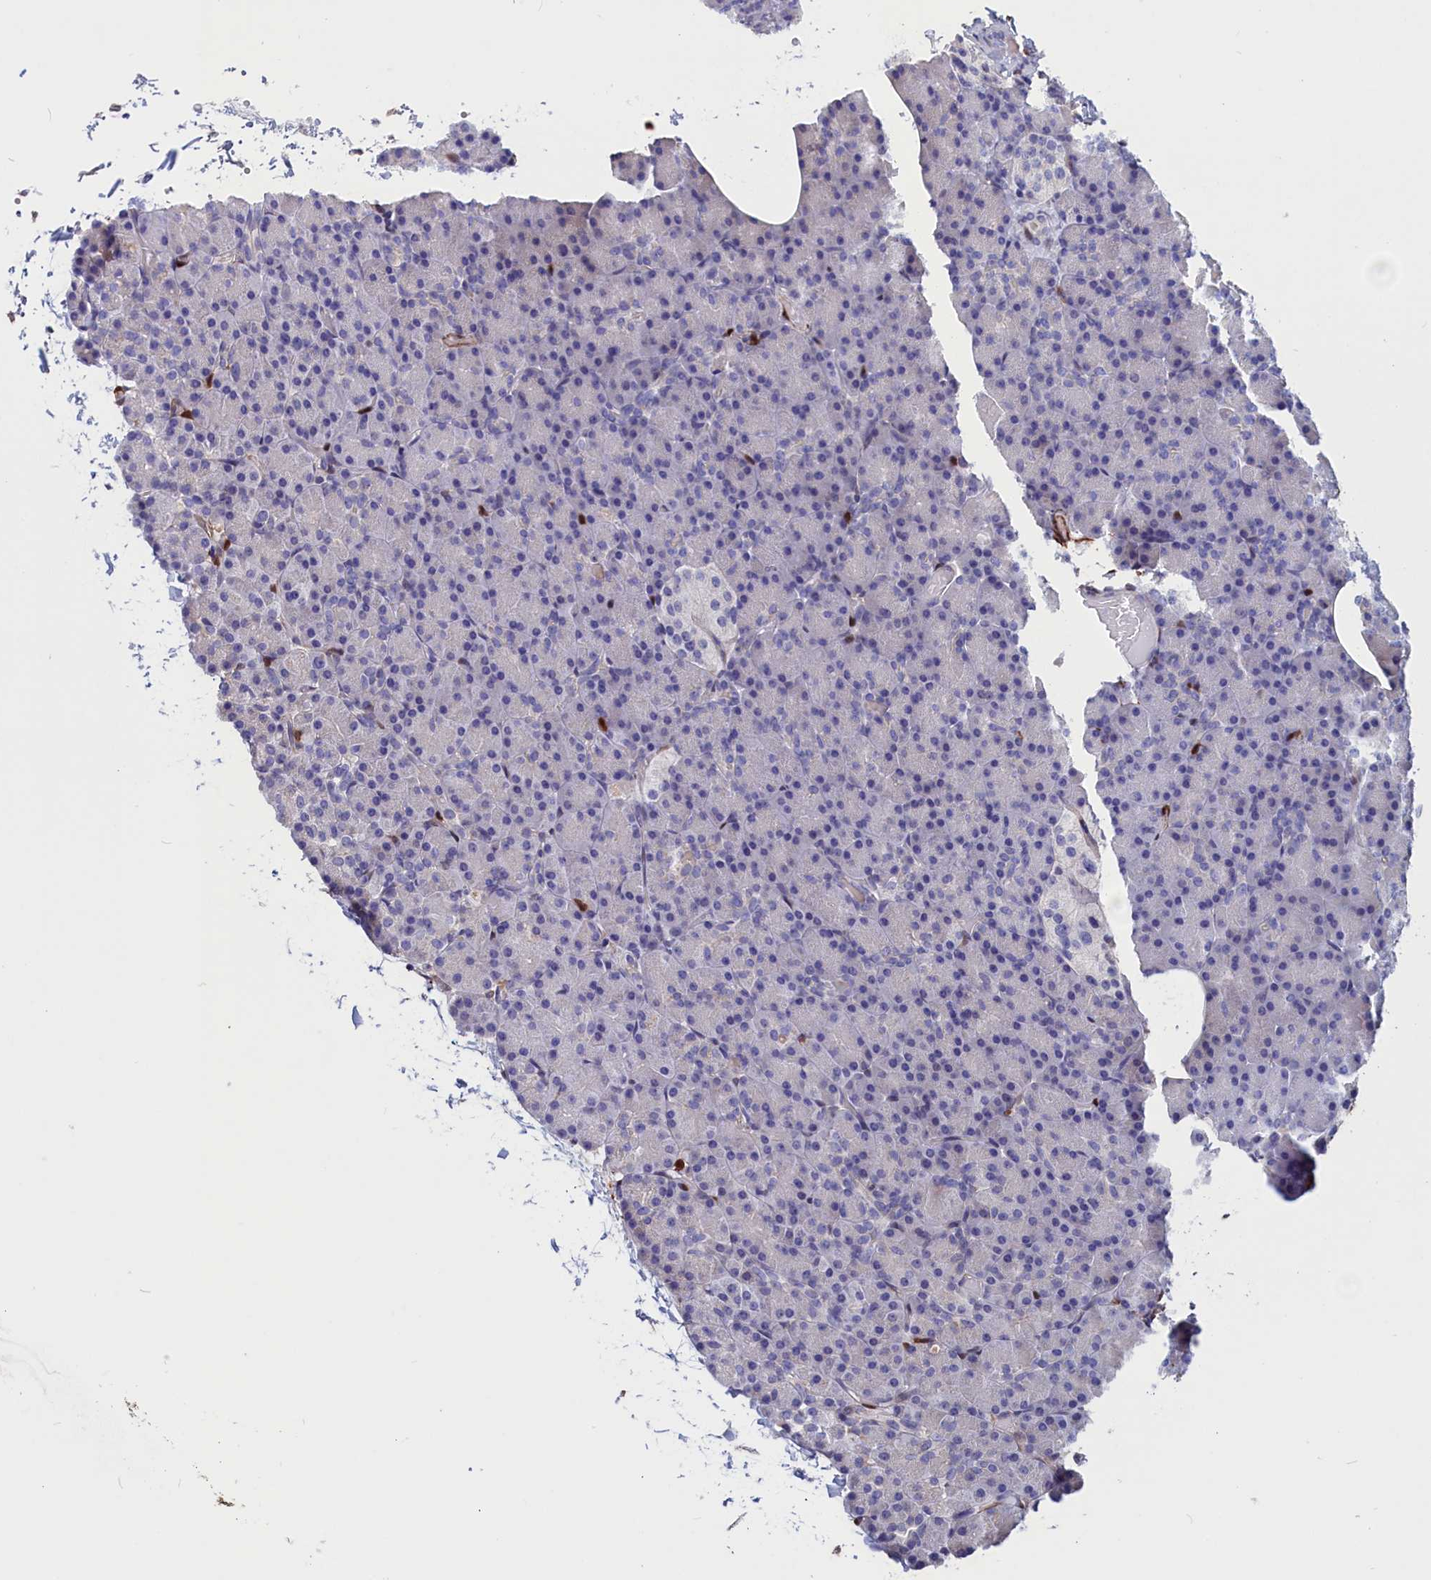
{"staining": {"intensity": "negative", "quantity": "none", "location": "none"}, "tissue": "pancreas", "cell_type": "Exocrine glandular cells", "image_type": "normal", "snomed": [{"axis": "morphology", "description": "Normal tissue, NOS"}, {"axis": "topography", "description": "Pancreas"}], "caption": "Protein analysis of unremarkable pancreas shows no significant staining in exocrine glandular cells. The staining is performed using DAB brown chromogen with nuclei counter-stained in using hematoxylin.", "gene": "CRIP1", "patient": {"sex": "female", "age": 43}}